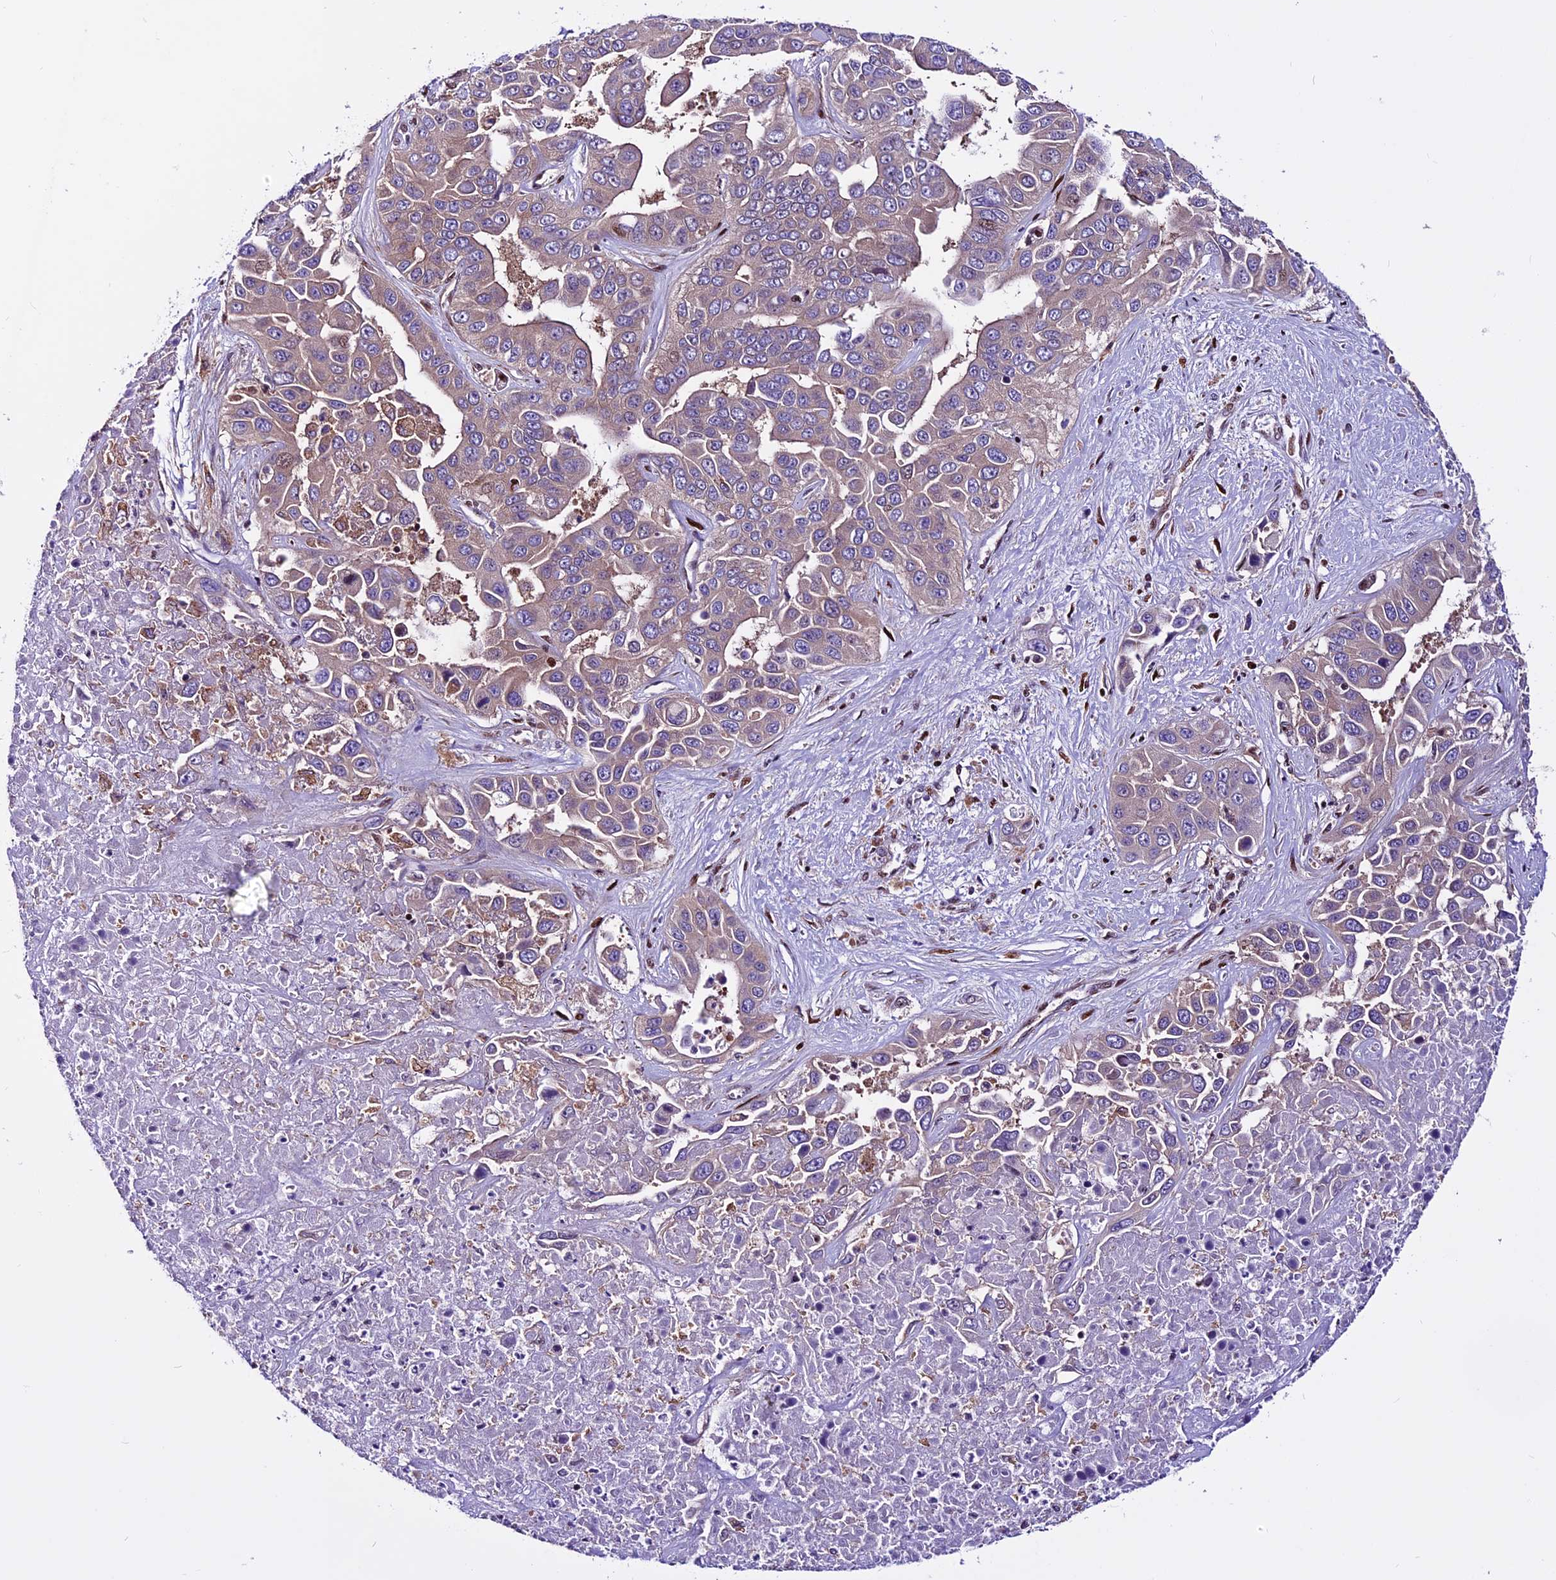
{"staining": {"intensity": "weak", "quantity": "<25%", "location": "cytoplasmic/membranous"}, "tissue": "liver cancer", "cell_type": "Tumor cells", "image_type": "cancer", "snomed": [{"axis": "morphology", "description": "Cholangiocarcinoma"}, {"axis": "topography", "description": "Liver"}], "caption": "Tumor cells are negative for protein expression in human liver cancer (cholangiocarcinoma).", "gene": "RINL", "patient": {"sex": "female", "age": 52}}